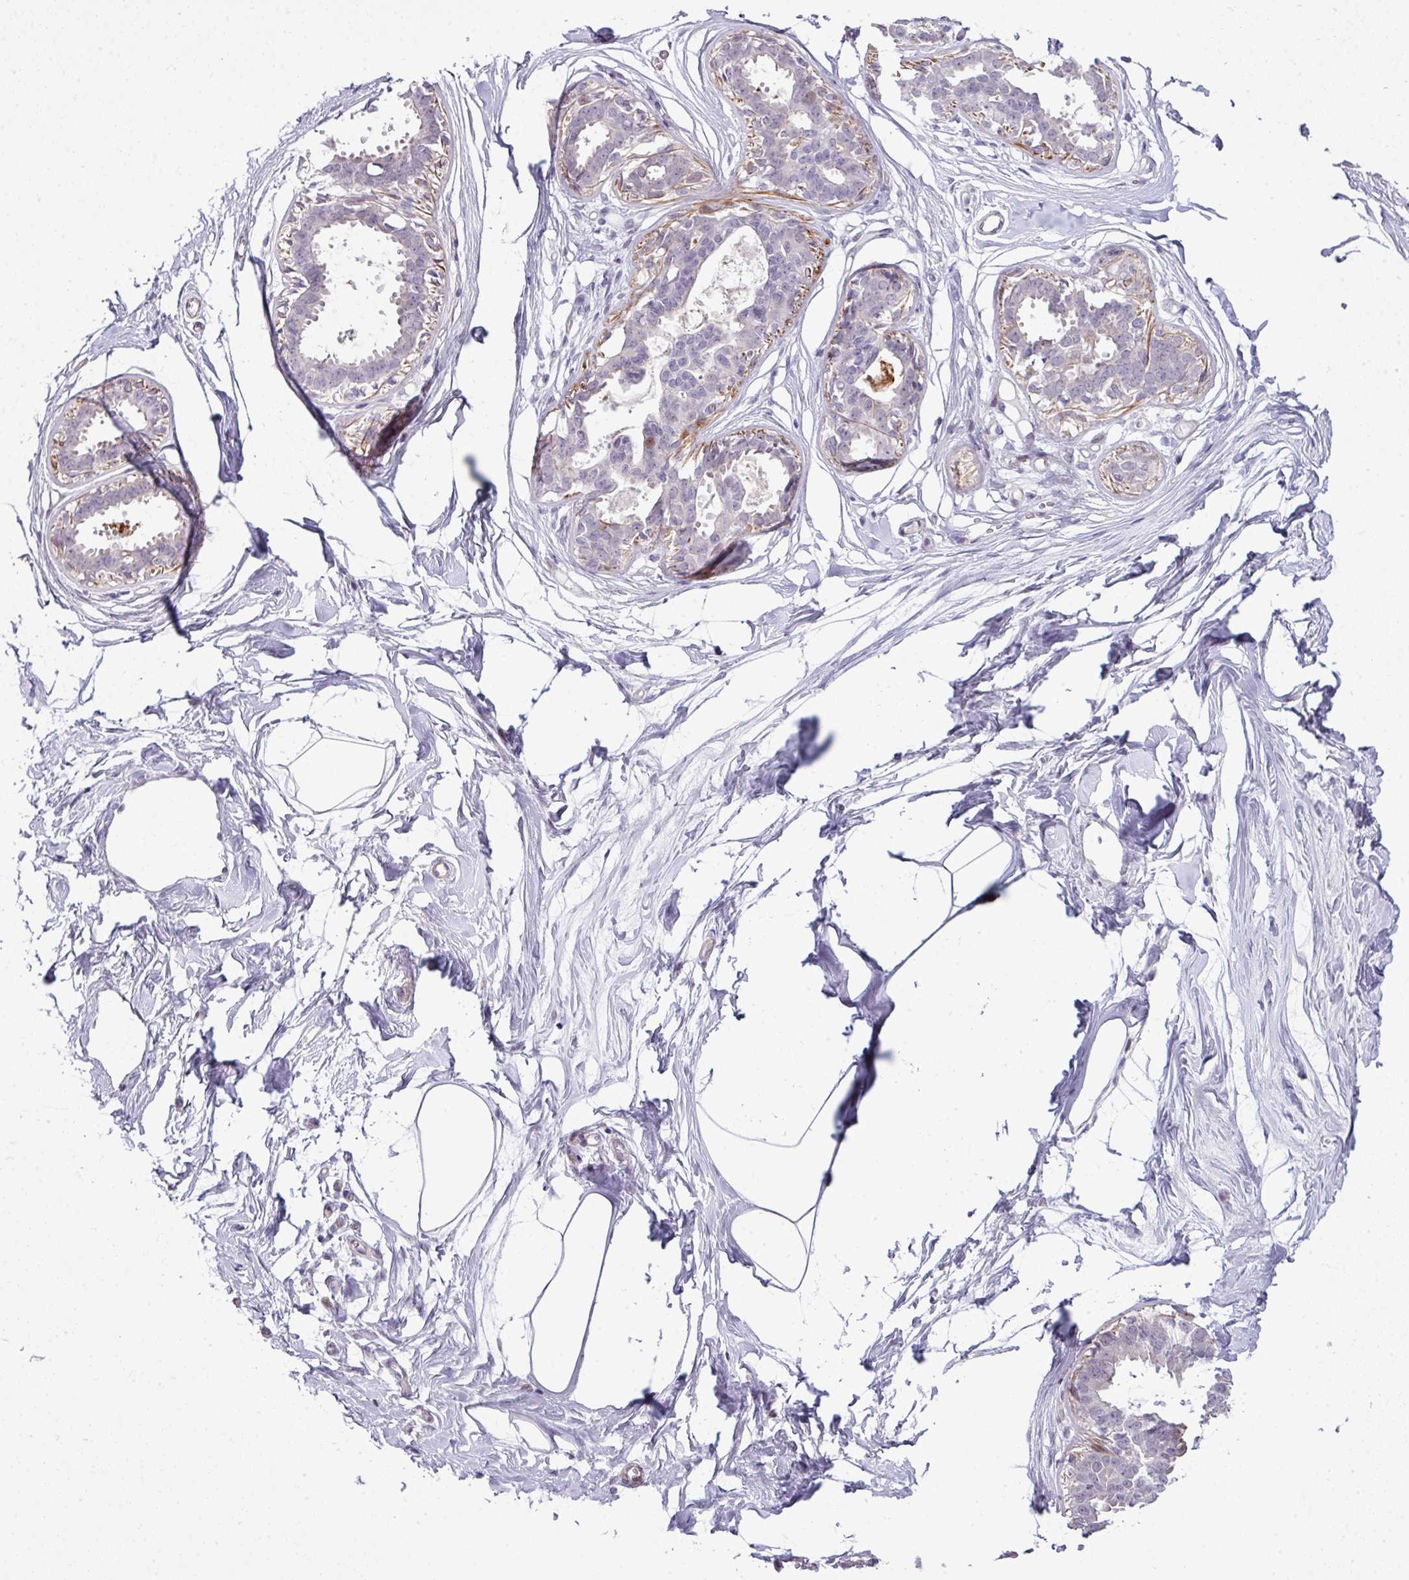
{"staining": {"intensity": "negative", "quantity": "none", "location": "none"}, "tissue": "breast", "cell_type": "Adipocytes", "image_type": "normal", "snomed": [{"axis": "morphology", "description": "Normal tissue, NOS"}, {"axis": "topography", "description": "Breast"}], "caption": "This photomicrograph is of unremarkable breast stained with immunohistochemistry to label a protein in brown with the nuclei are counter-stained blue. There is no staining in adipocytes.", "gene": "ZNF688", "patient": {"sex": "female", "age": 45}}